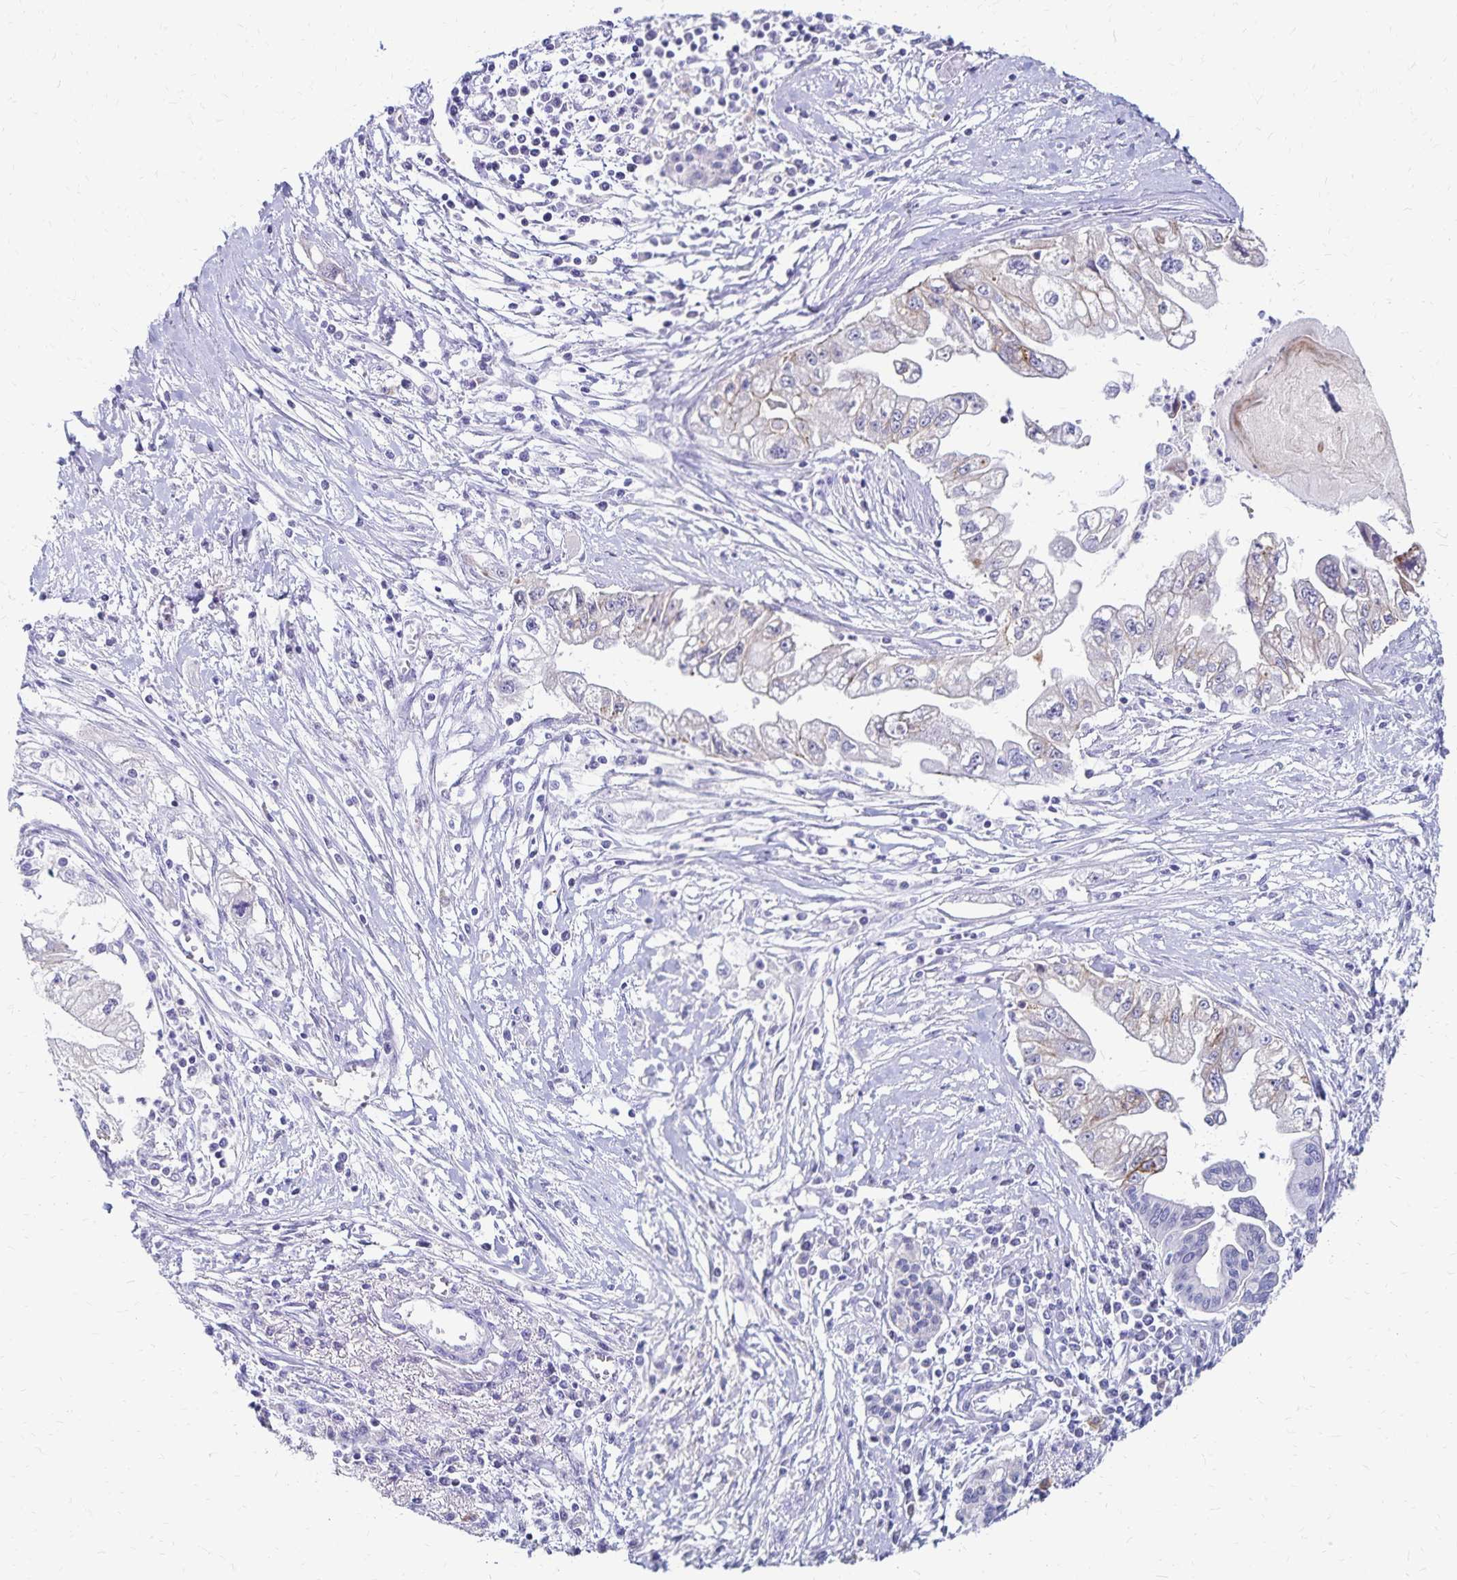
{"staining": {"intensity": "weak", "quantity": "<25%", "location": "cytoplasmic/membranous"}, "tissue": "pancreatic cancer", "cell_type": "Tumor cells", "image_type": "cancer", "snomed": [{"axis": "morphology", "description": "Adenocarcinoma, NOS"}, {"axis": "topography", "description": "Pancreas"}], "caption": "Tumor cells show no significant protein expression in pancreatic adenocarcinoma.", "gene": "NECAP1", "patient": {"sex": "male", "age": 70}}